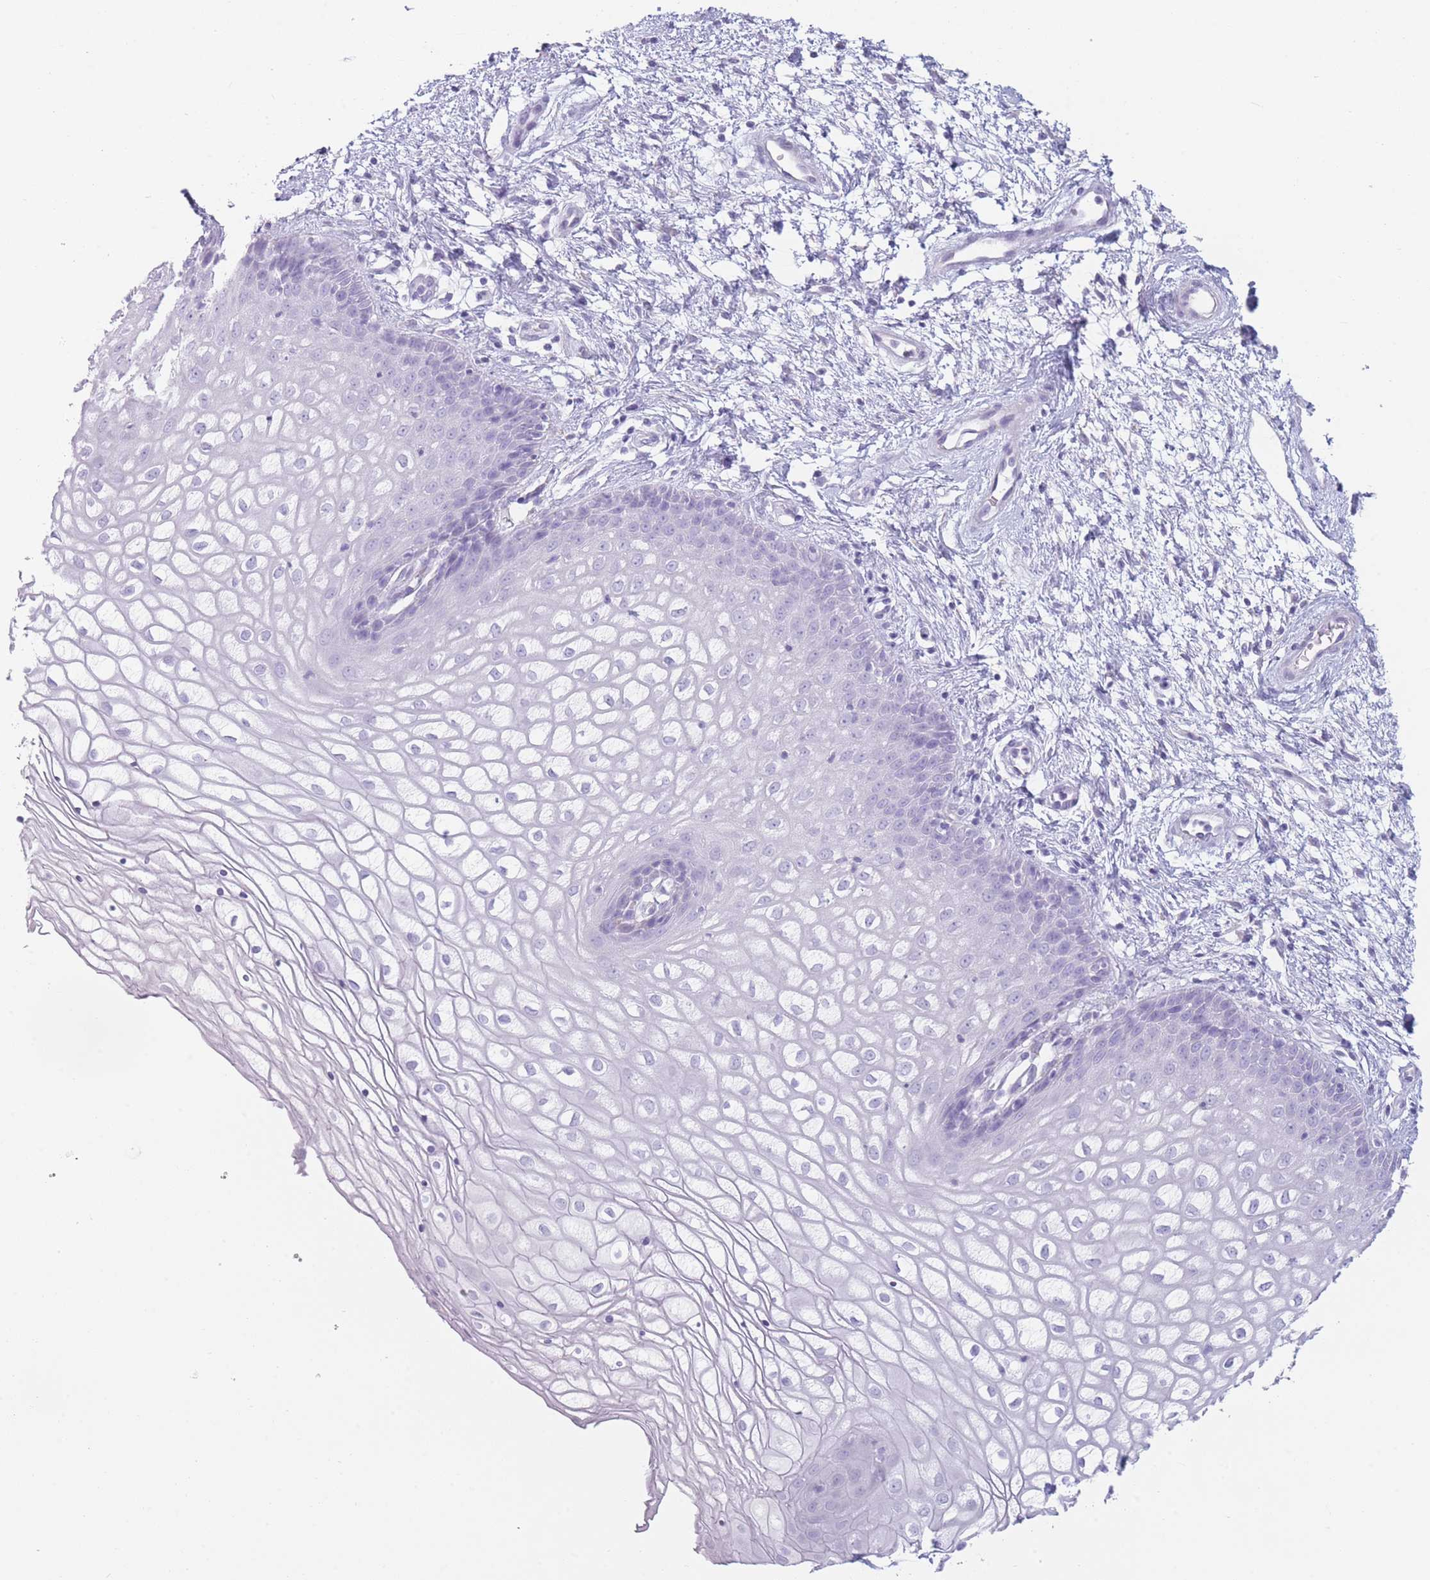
{"staining": {"intensity": "negative", "quantity": "none", "location": "none"}, "tissue": "vagina", "cell_type": "Squamous epithelial cells", "image_type": "normal", "snomed": [{"axis": "morphology", "description": "Normal tissue, NOS"}, {"axis": "topography", "description": "Vagina"}], "caption": "Vagina was stained to show a protein in brown. There is no significant positivity in squamous epithelial cells. Nuclei are stained in blue.", "gene": "GPR12", "patient": {"sex": "female", "age": 34}}